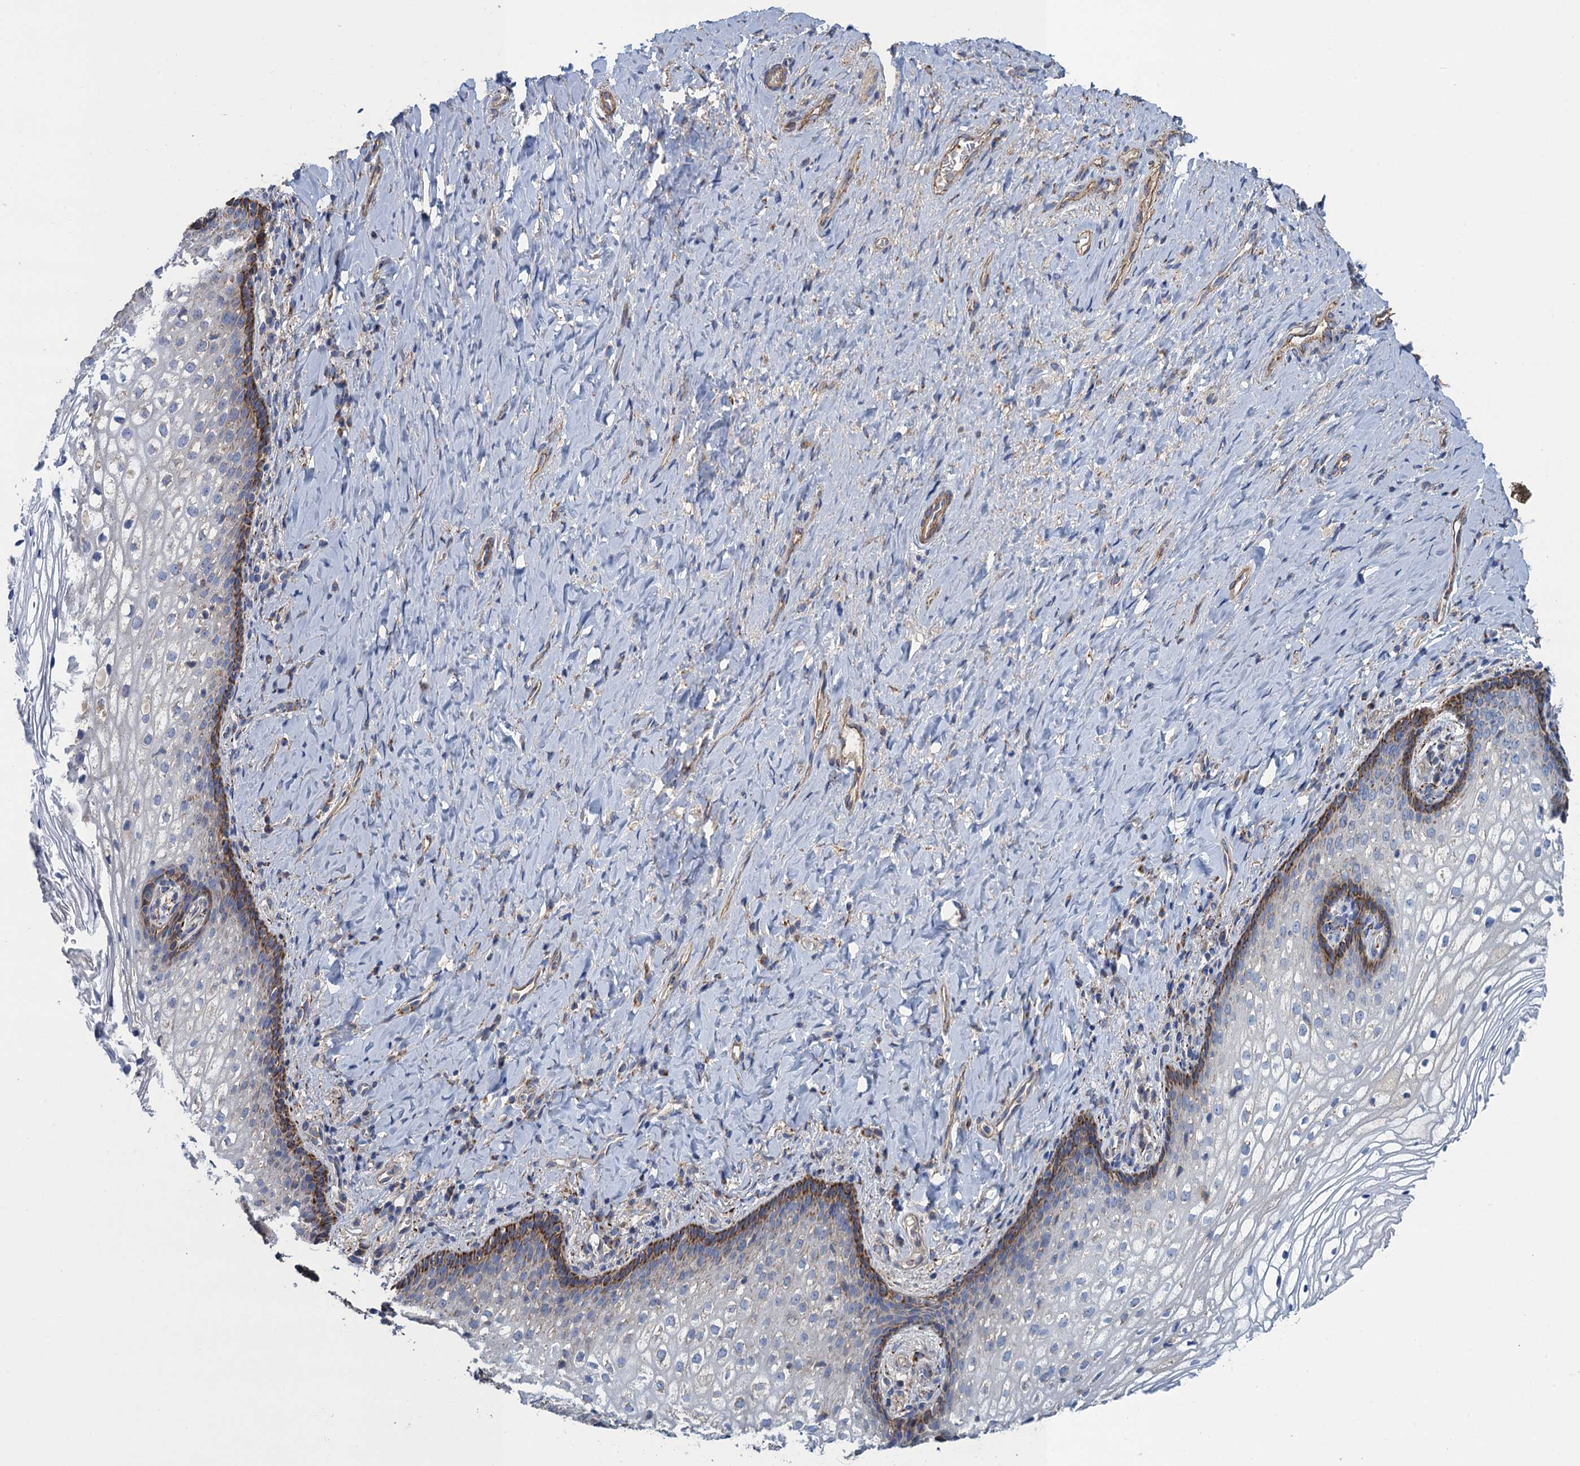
{"staining": {"intensity": "strong", "quantity": "<25%", "location": "cytoplasmic/membranous"}, "tissue": "vagina", "cell_type": "Squamous epithelial cells", "image_type": "normal", "snomed": [{"axis": "morphology", "description": "Normal tissue, NOS"}, {"axis": "topography", "description": "Vagina"}], "caption": "Benign vagina exhibits strong cytoplasmic/membranous positivity in approximately <25% of squamous epithelial cells.", "gene": "ENSG00000260643", "patient": {"sex": "female", "age": 60}}